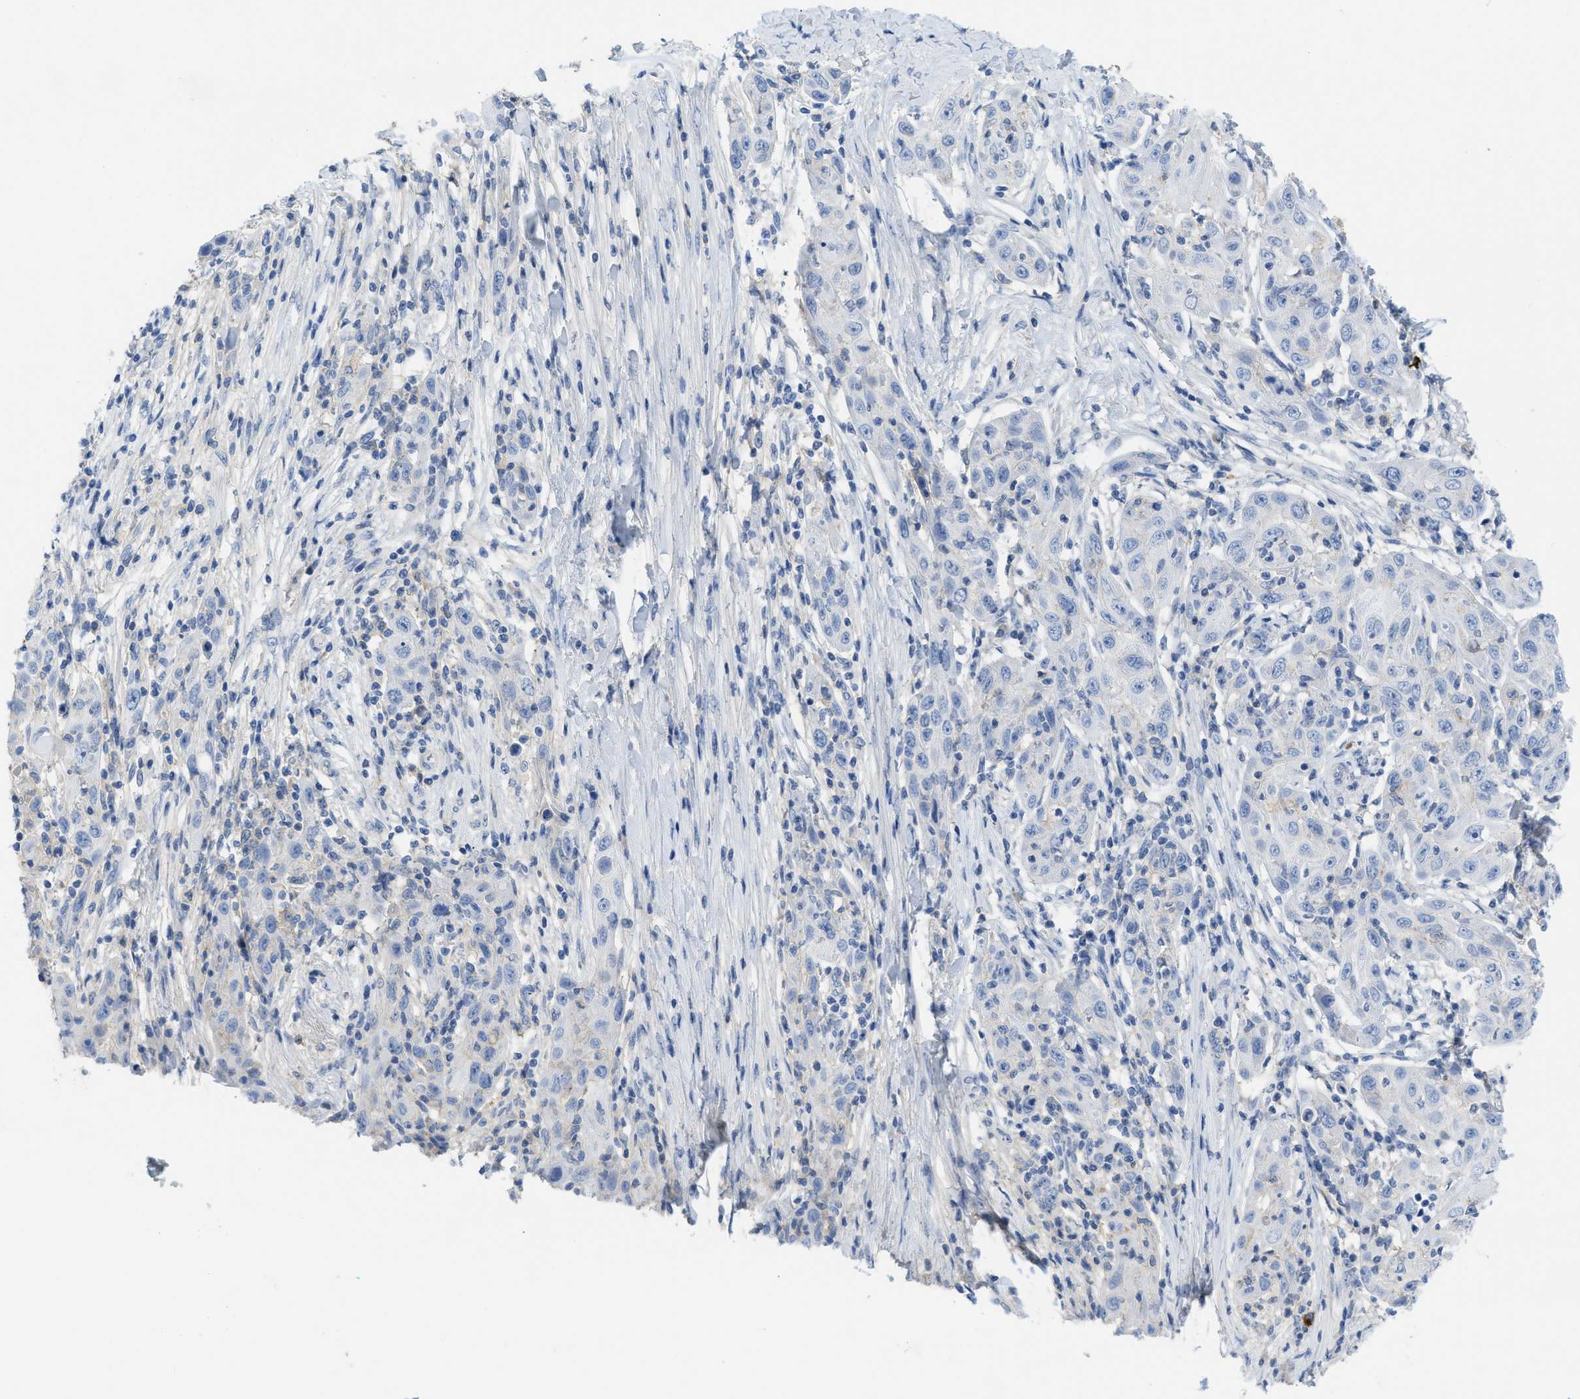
{"staining": {"intensity": "negative", "quantity": "none", "location": "none"}, "tissue": "skin cancer", "cell_type": "Tumor cells", "image_type": "cancer", "snomed": [{"axis": "morphology", "description": "Squamous cell carcinoma, NOS"}, {"axis": "topography", "description": "Skin"}], "caption": "Immunohistochemistry micrograph of neoplastic tissue: human skin squamous cell carcinoma stained with DAB (3,3'-diaminobenzidine) displays no significant protein expression in tumor cells. (DAB immunohistochemistry, high magnification).", "gene": "CNNM4", "patient": {"sex": "female", "age": 88}}